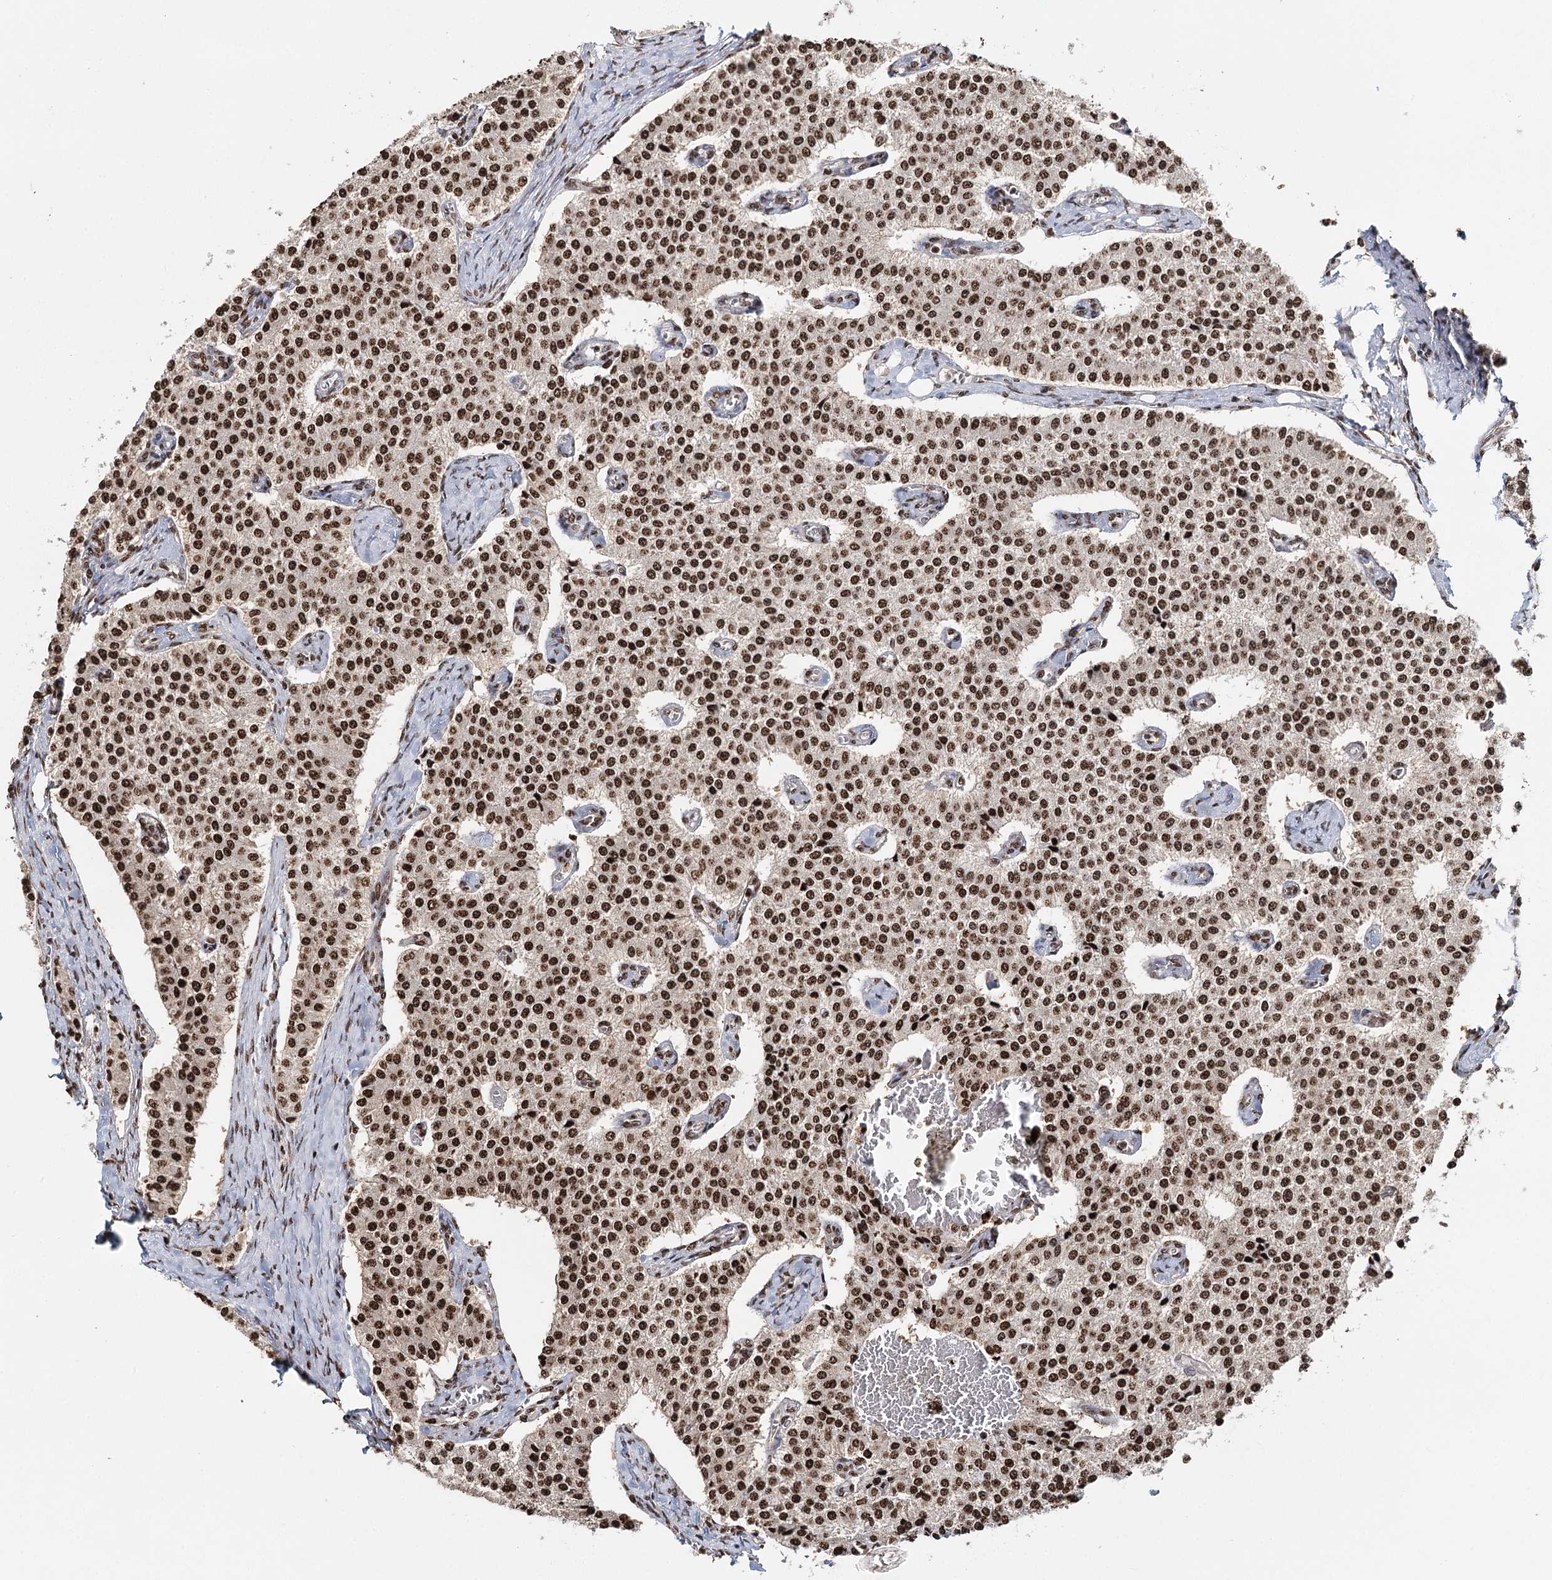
{"staining": {"intensity": "strong", "quantity": ">75%", "location": "nuclear"}, "tissue": "carcinoid", "cell_type": "Tumor cells", "image_type": "cancer", "snomed": [{"axis": "morphology", "description": "Carcinoid, malignant, NOS"}, {"axis": "topography", "description": "Colon"}], "caption": "Immunohistochemistry of human carcinoid (malignant) shows high levels of strong nuclear positivity in about >75% of tumor cells.", "gene": "RPS27A", "patient": {"sex": "female", "age": 52}}